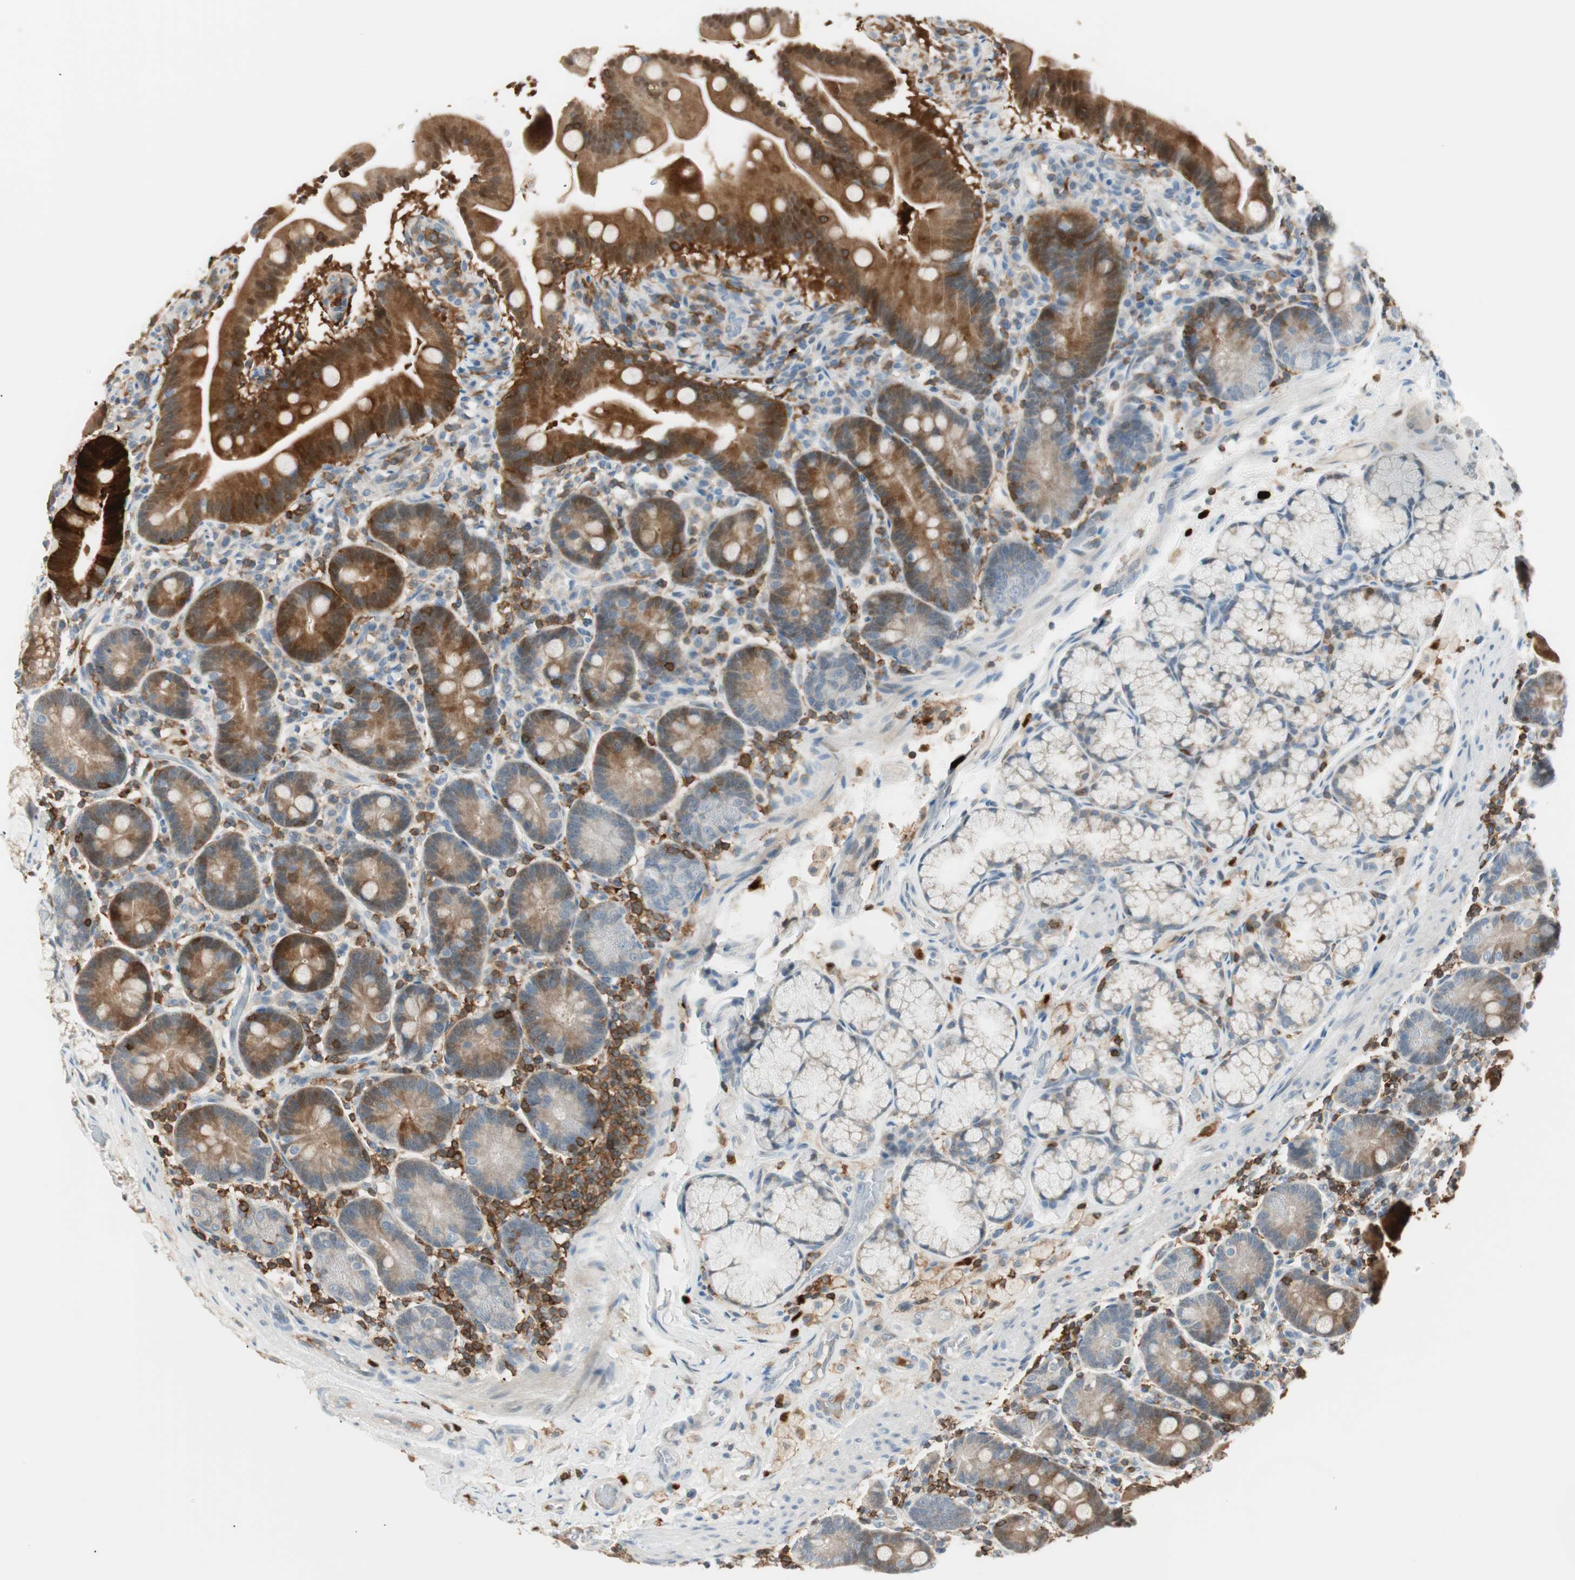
{"staining": {"intensity": "strong", "quantity": ">75%", "location": "cytoplasmic/membranous"}, "tissue": "duodenum", "cell_type": "Glandular cells", "image_type": "normal", "snomed": [{"axis": "morphology", "description": "Normal tissue, NOS"}, {"axis": "topography", "description": "Duodenum"}], "caption": "A brown stain shows strong cytoplasmic/membranous staining of a protein in glandular cells of unremarkable duodenum. (Brightfield microscopy of DAB IHC at high magnification).", "gene": "HPGD", "patient": {"sex": "male", "age": 54}}